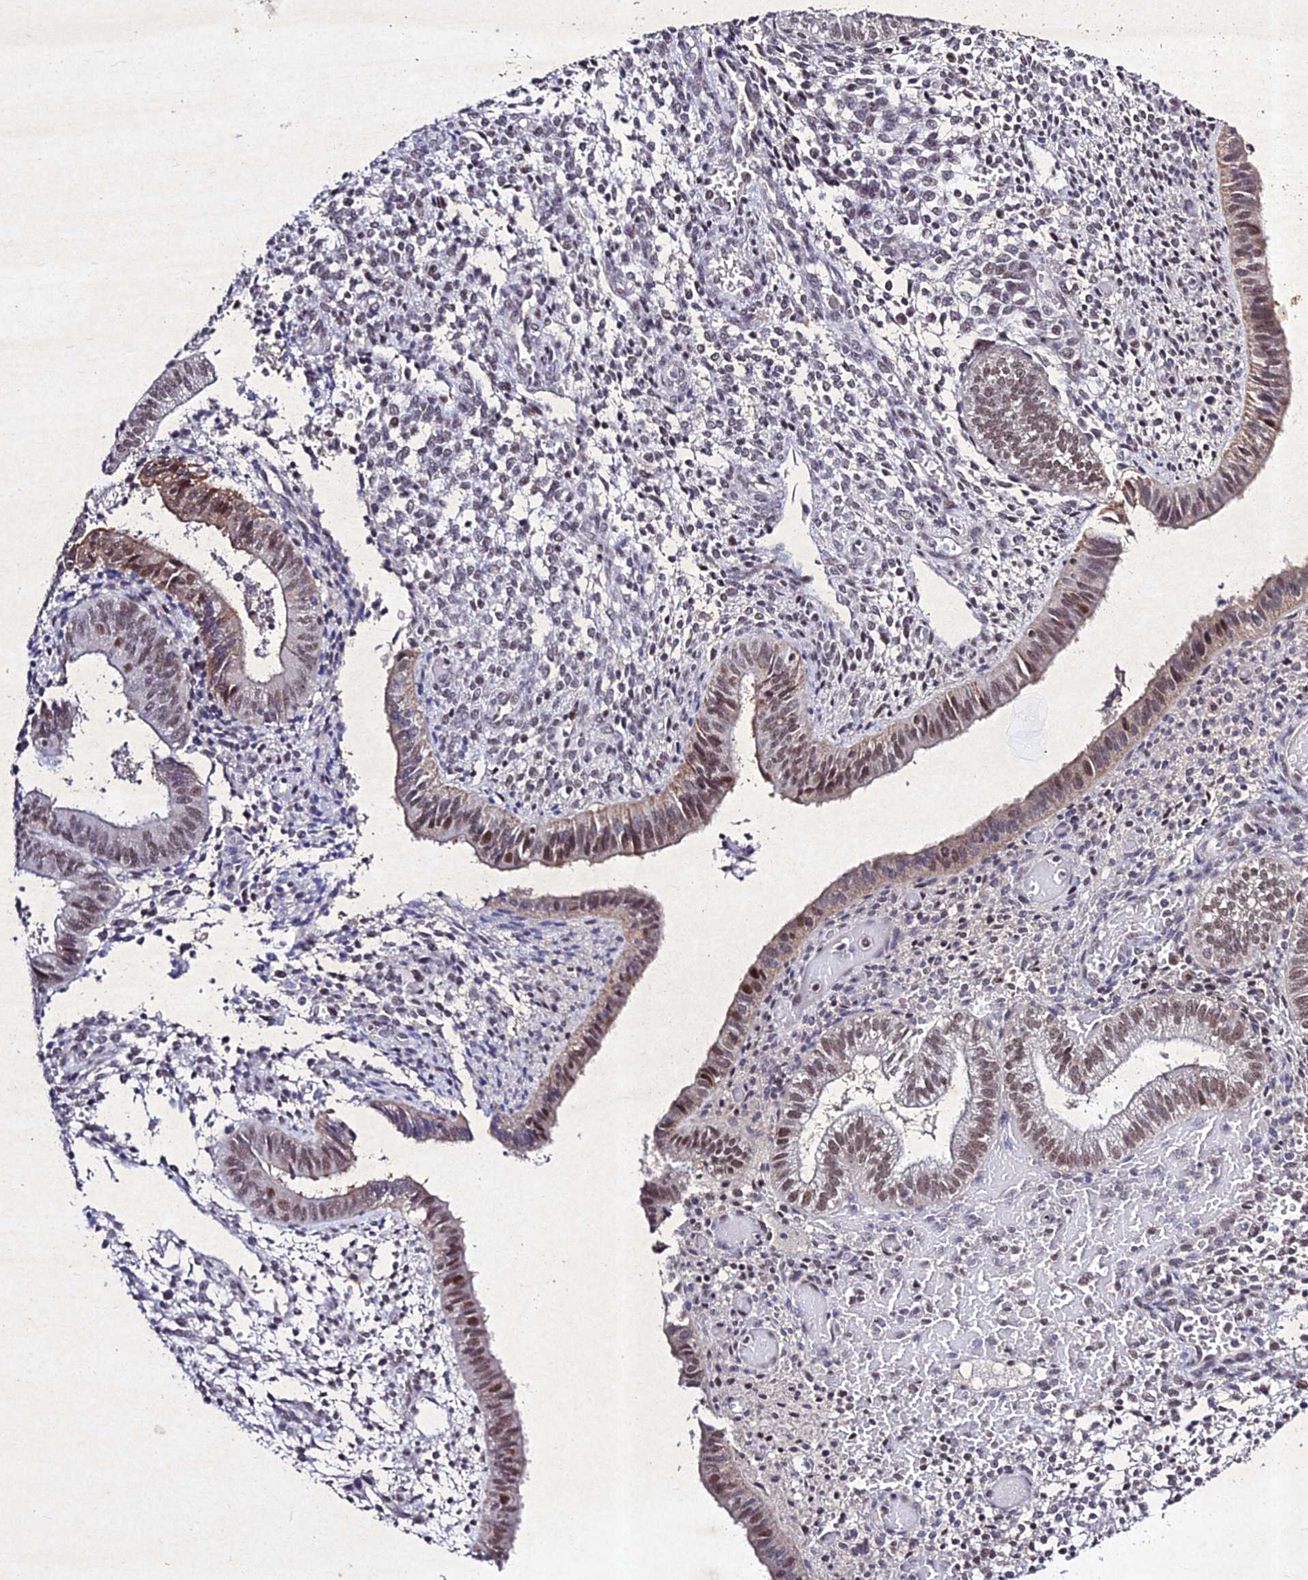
{"staining": {"intensity": "negative", "quantity": "none", "location": "none"}, "tissue": "endometrium", "cell_type": "Cells in endometrial stroma", "image_type": "normal", "snomed": [{"axis": "morphology", "description": "Normal tissue, NOS"}, {"axis": "topography", "description": "Endometrium"}], "caption": "Photomicrograph shows no protein staining in cells in endometrial stroma of benign endometrium. (Brightfield microscopy of DAB (3,3'-diaminobenzidine) IHC at high magnification).", "gene": "RAVER1", "patient": {"sex": "female", "age": 34}}